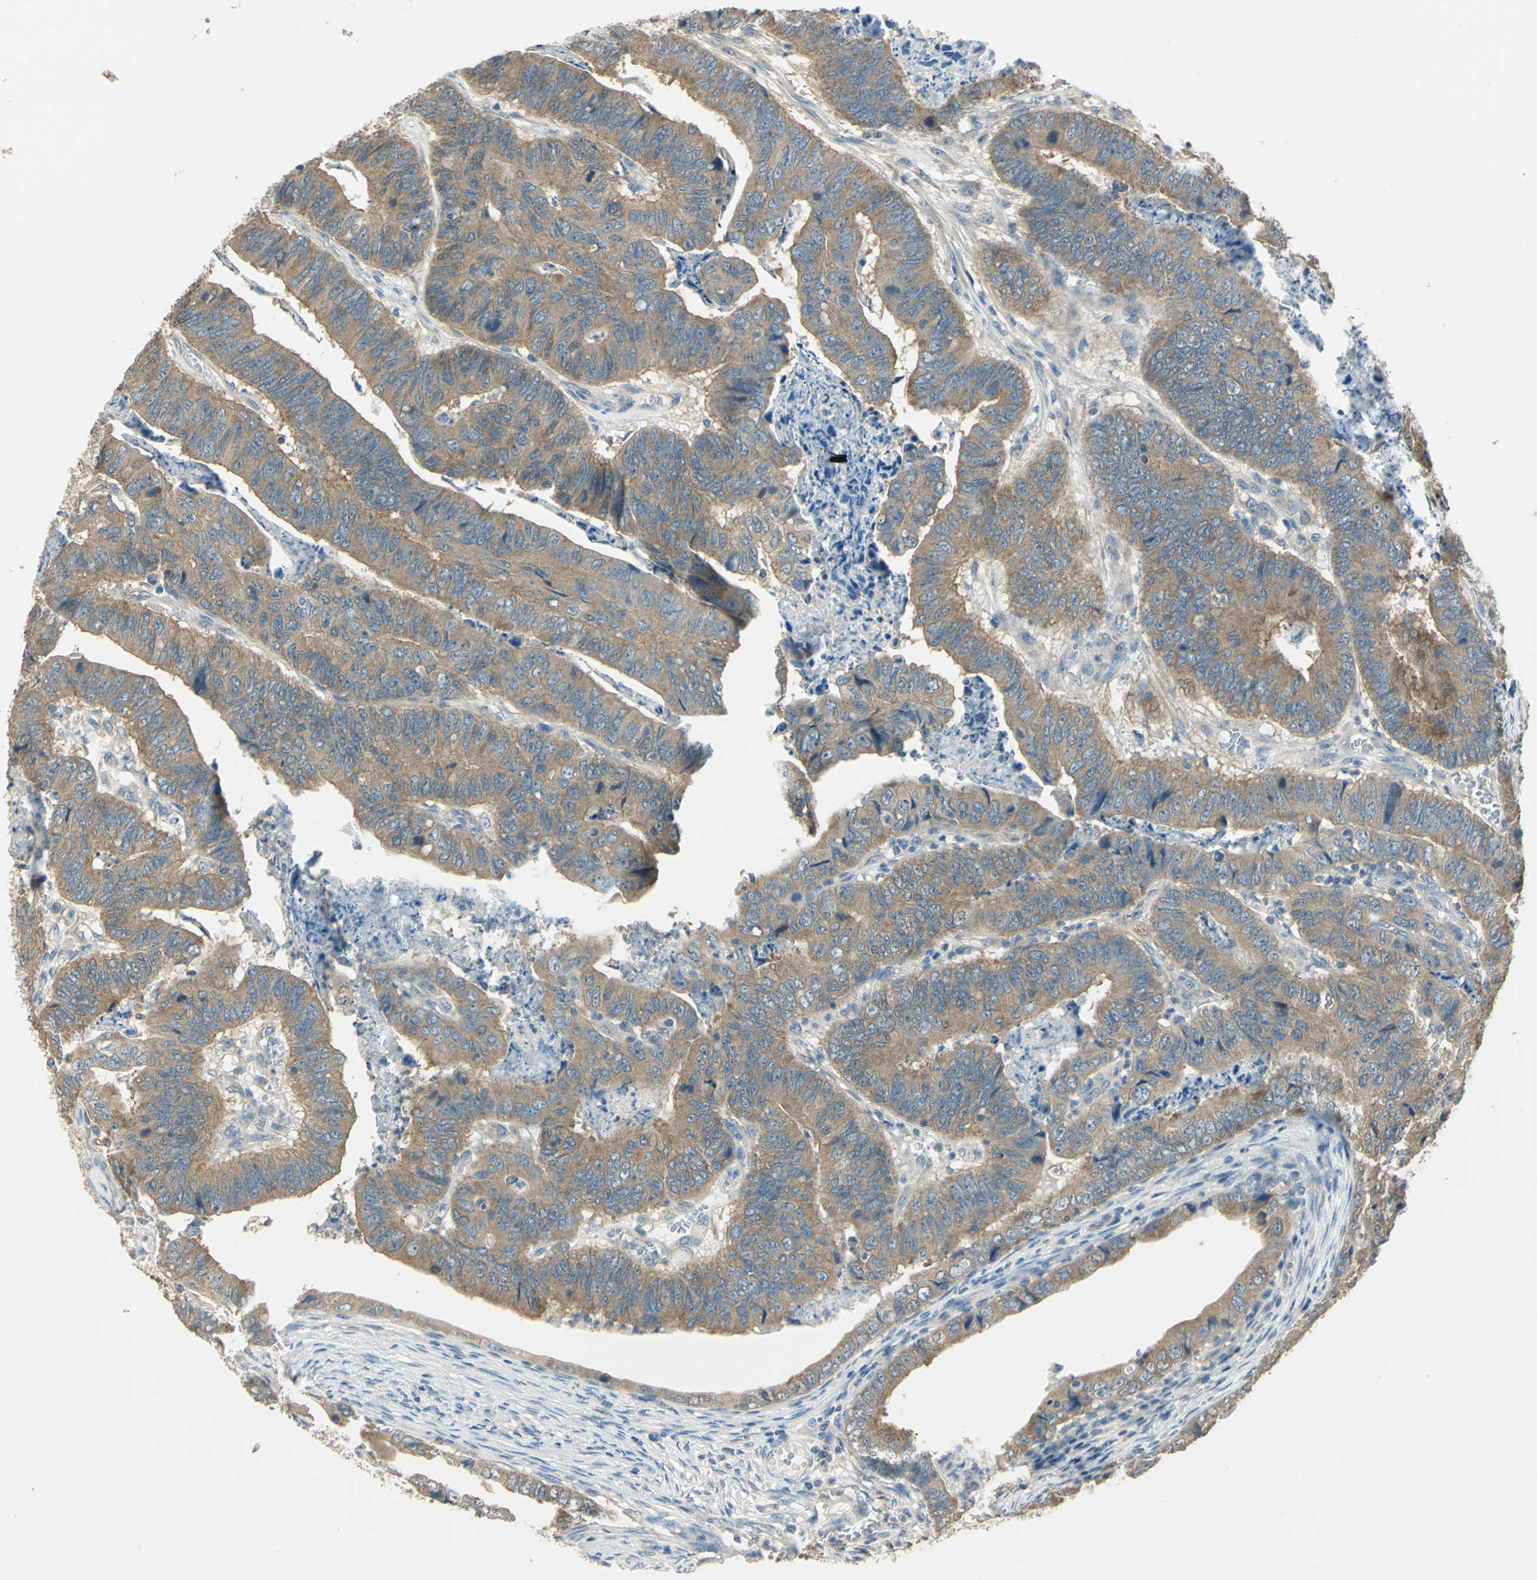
{"staining": {"intensity": "moderate", "quantity": ">75%", "location": "cytoplasmic/membranous"}, "tissue": "stomach cancer", "cell_type": "Tumor cells", "image_type": "cancer", "snomed": [{"axis": "morphology", "description": "Adenocarcinoma, NOS"}, {"axis": "topography", "description": "Stomach, lower"}], "caption": "Immunohistochemistry (IHC) micrograph of stomach adenocarcinoma stained for a protein (brown), which displays medium levels of moderate cytoplasmic/membranous positivity in approximately >75% of tumor cells.", "gene": "SHC2", "patient": {"sex": "male", "age": 77}}